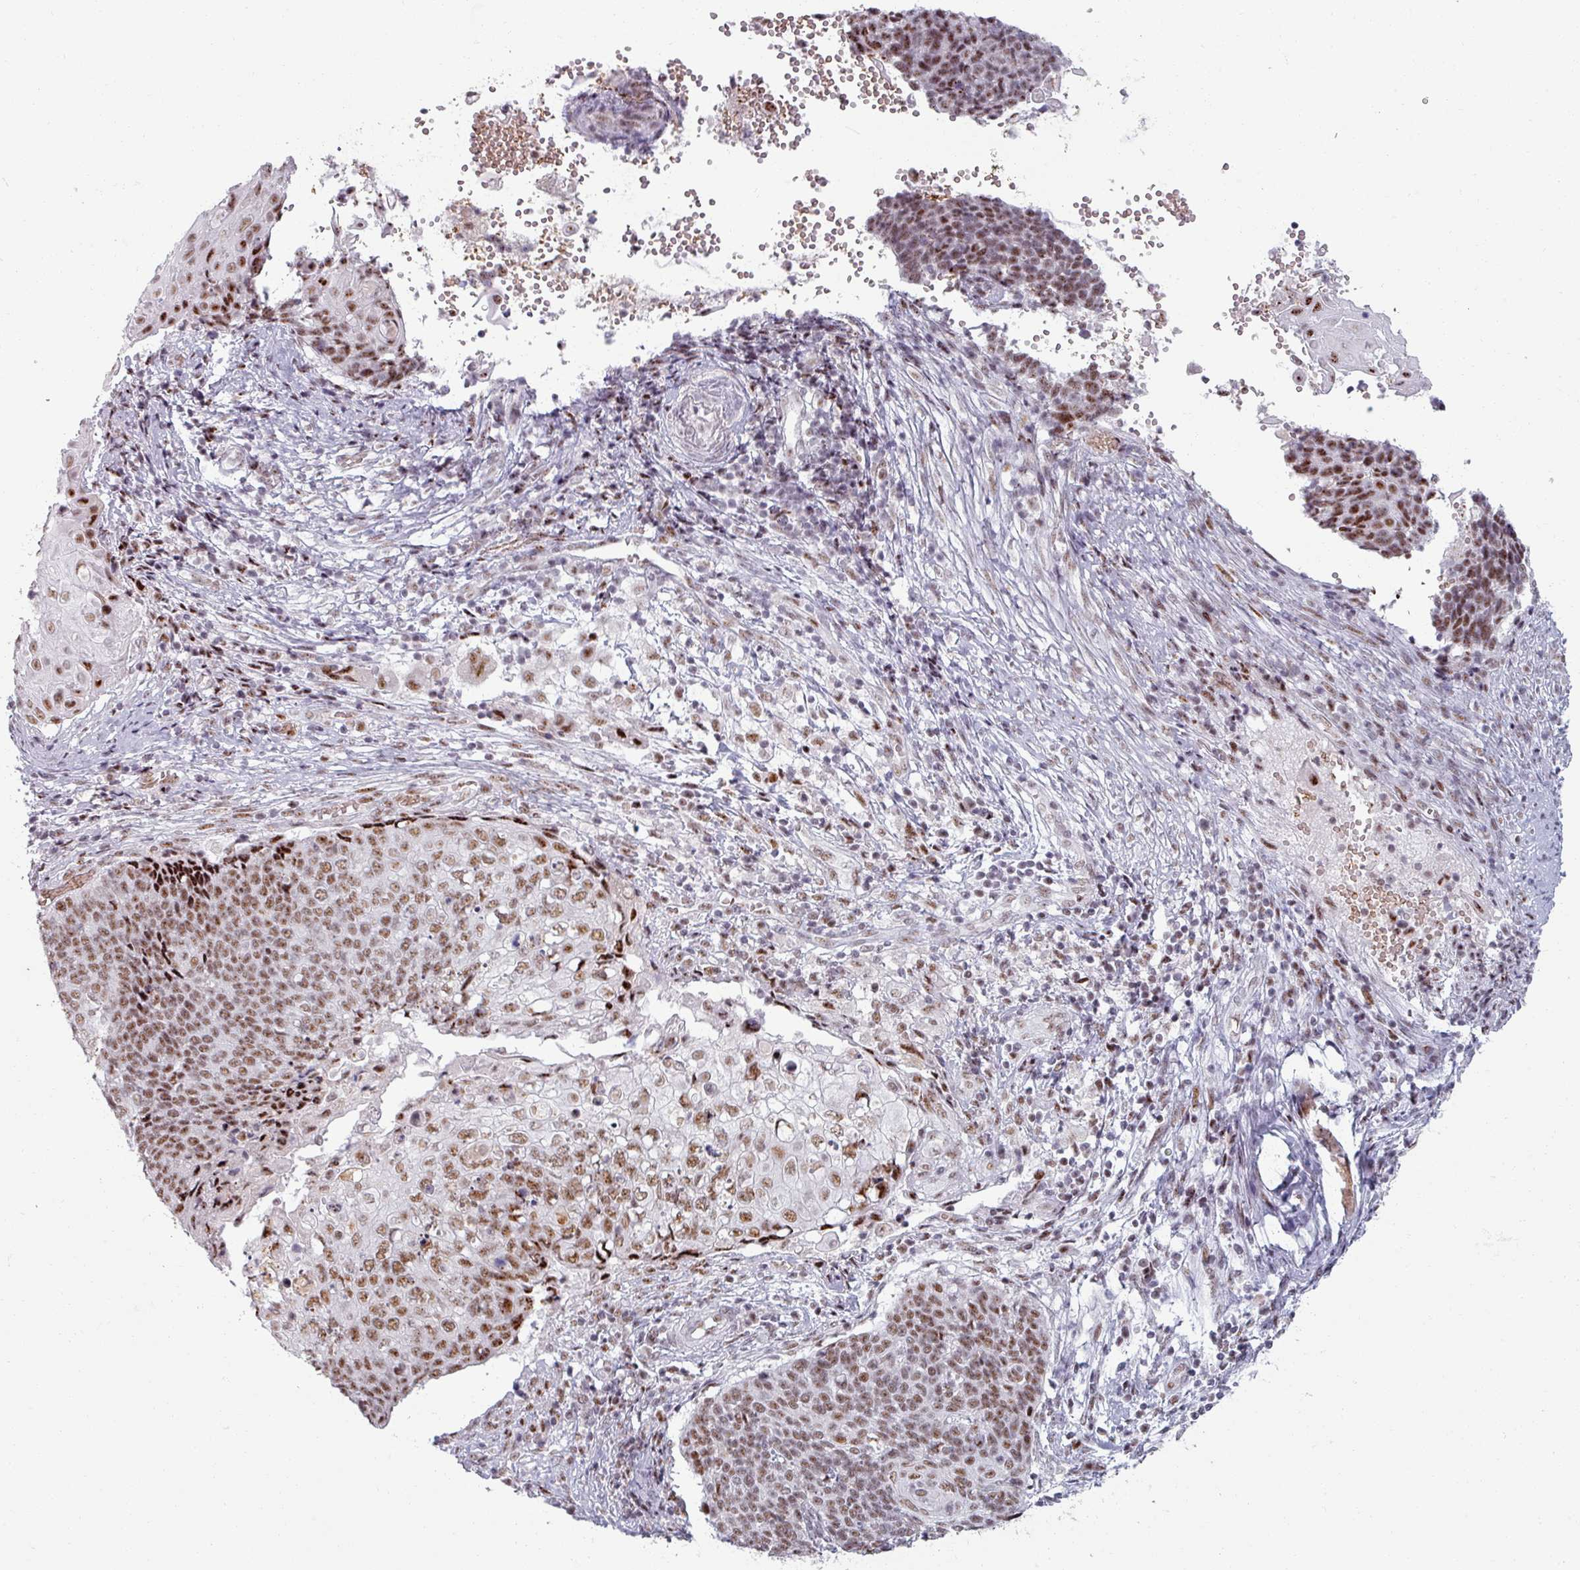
{"staining": {"intensity": "moderate", "quantity": ">75%", "location": "nuclear"}, "tissue": "cervical cancer", "cell_type": "Tumor cells", "image_type": "cancer", "snomed": [{"axis": "morphology", "description": "Squamous cell carcinoma, NOS"}, {"axis": "topography", "description": "Cervix"}], "caption": "Moderate nuclear protein staining is seen in approximately >75% of tumor cells in cervical cancer (squamous cell carcinoma). The staining was performed using DAB (3,3'-diaminobenzidine), with brown indicating positive protein expression. Nuclei are stained blue with hematoxylin.", "gene": "NCOR1", "patient": {"sex": "female", "age": 39}}